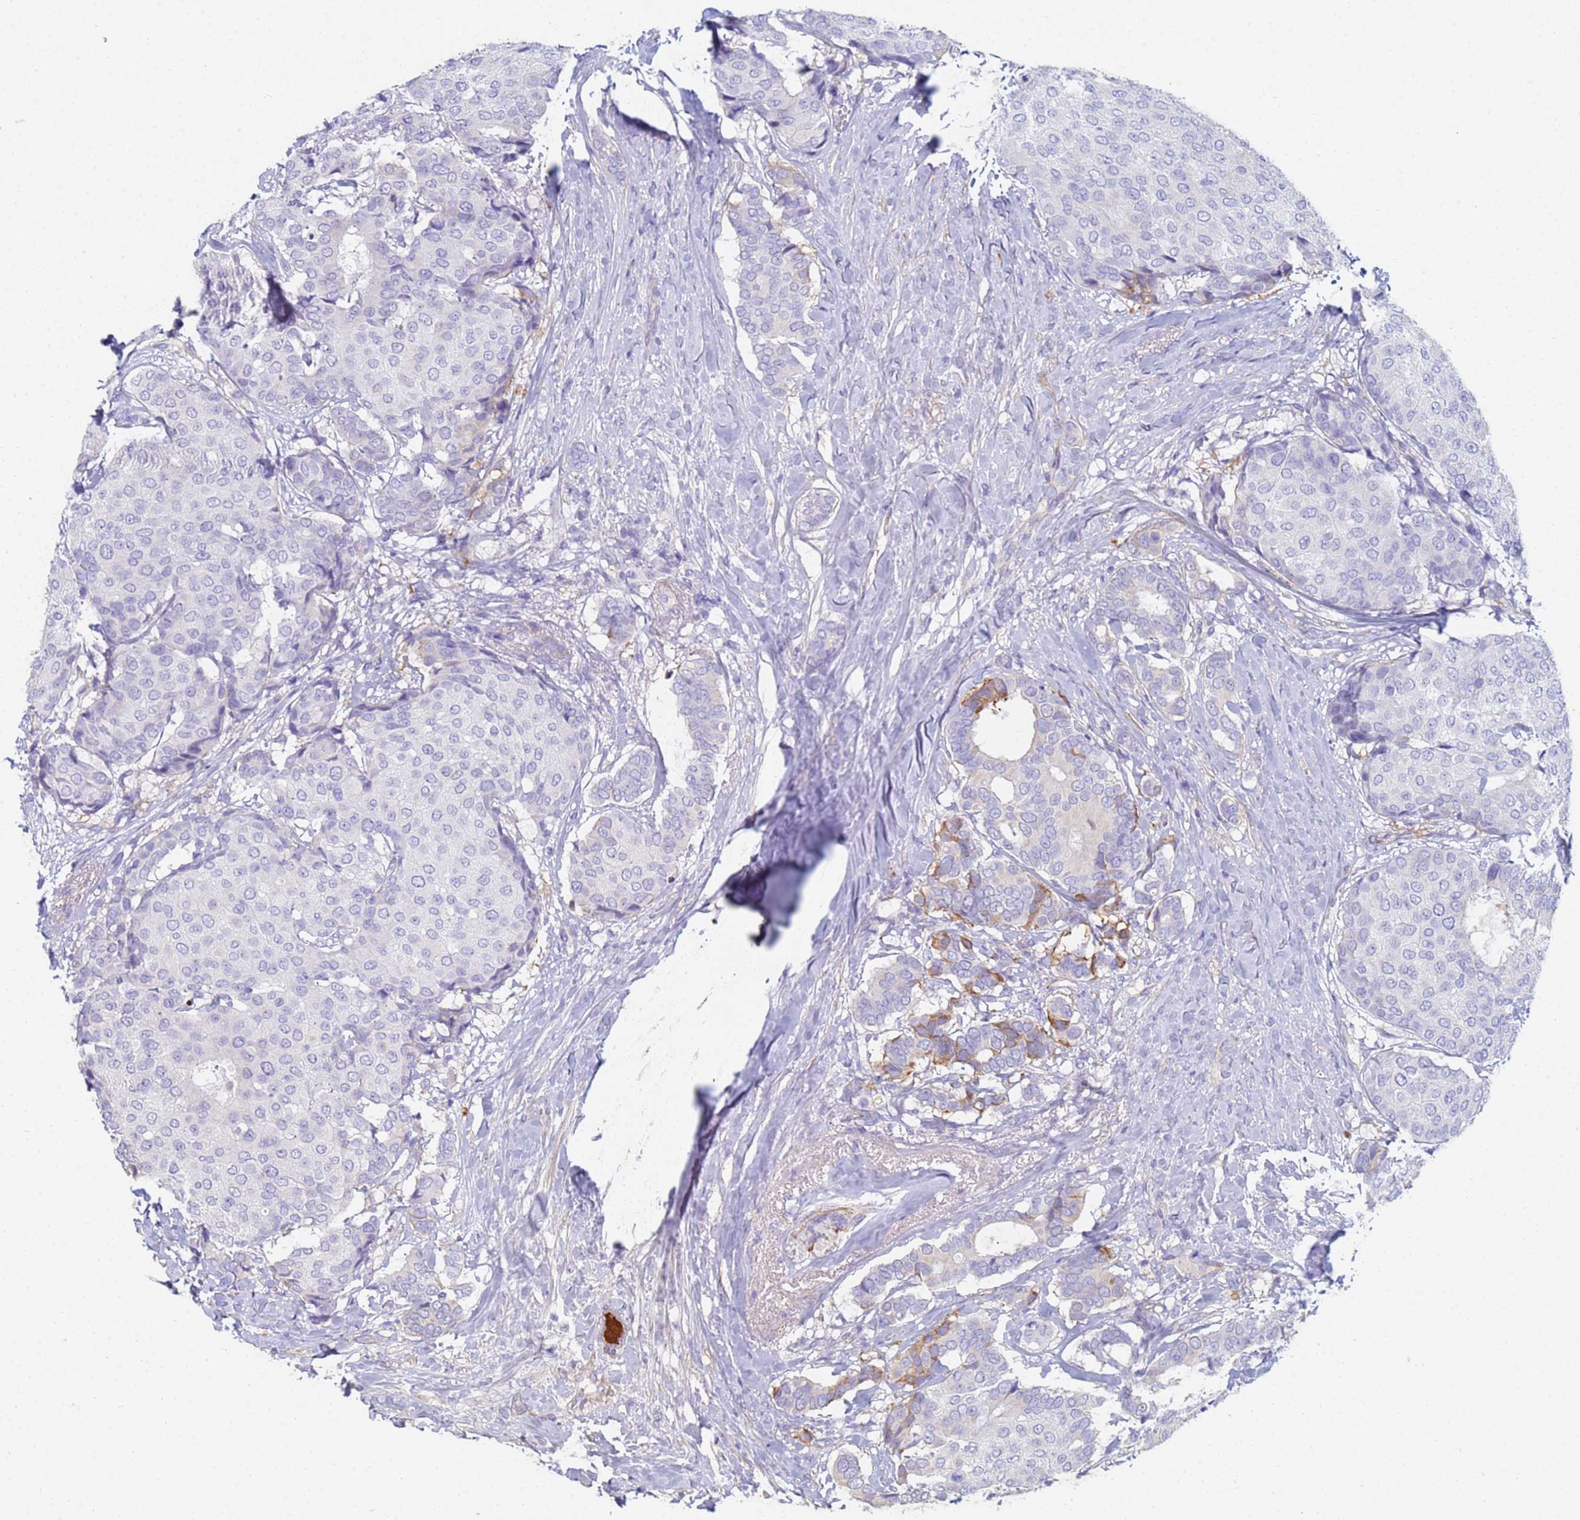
{"staining": {"intensity": "negative", "quantity": "none", "location": "none"}, "tissue": "breast cancer", "cell_type": "Tumor cells", "image_type": "cancer", "snomed": [{"axis": "morphology", "description": "Duct carcinoma"}, {"axis": "topography", "description": "Breast"}], "caption": "Tumor cells show no significant protein staining in breast invasive ductal carcinoma. The staining is performed using DAB brown chromogen with nuclei counter-stained in using hematoxylin.", "gene": "ABCA8", "patient": {"sex": "female", "age": 75}}